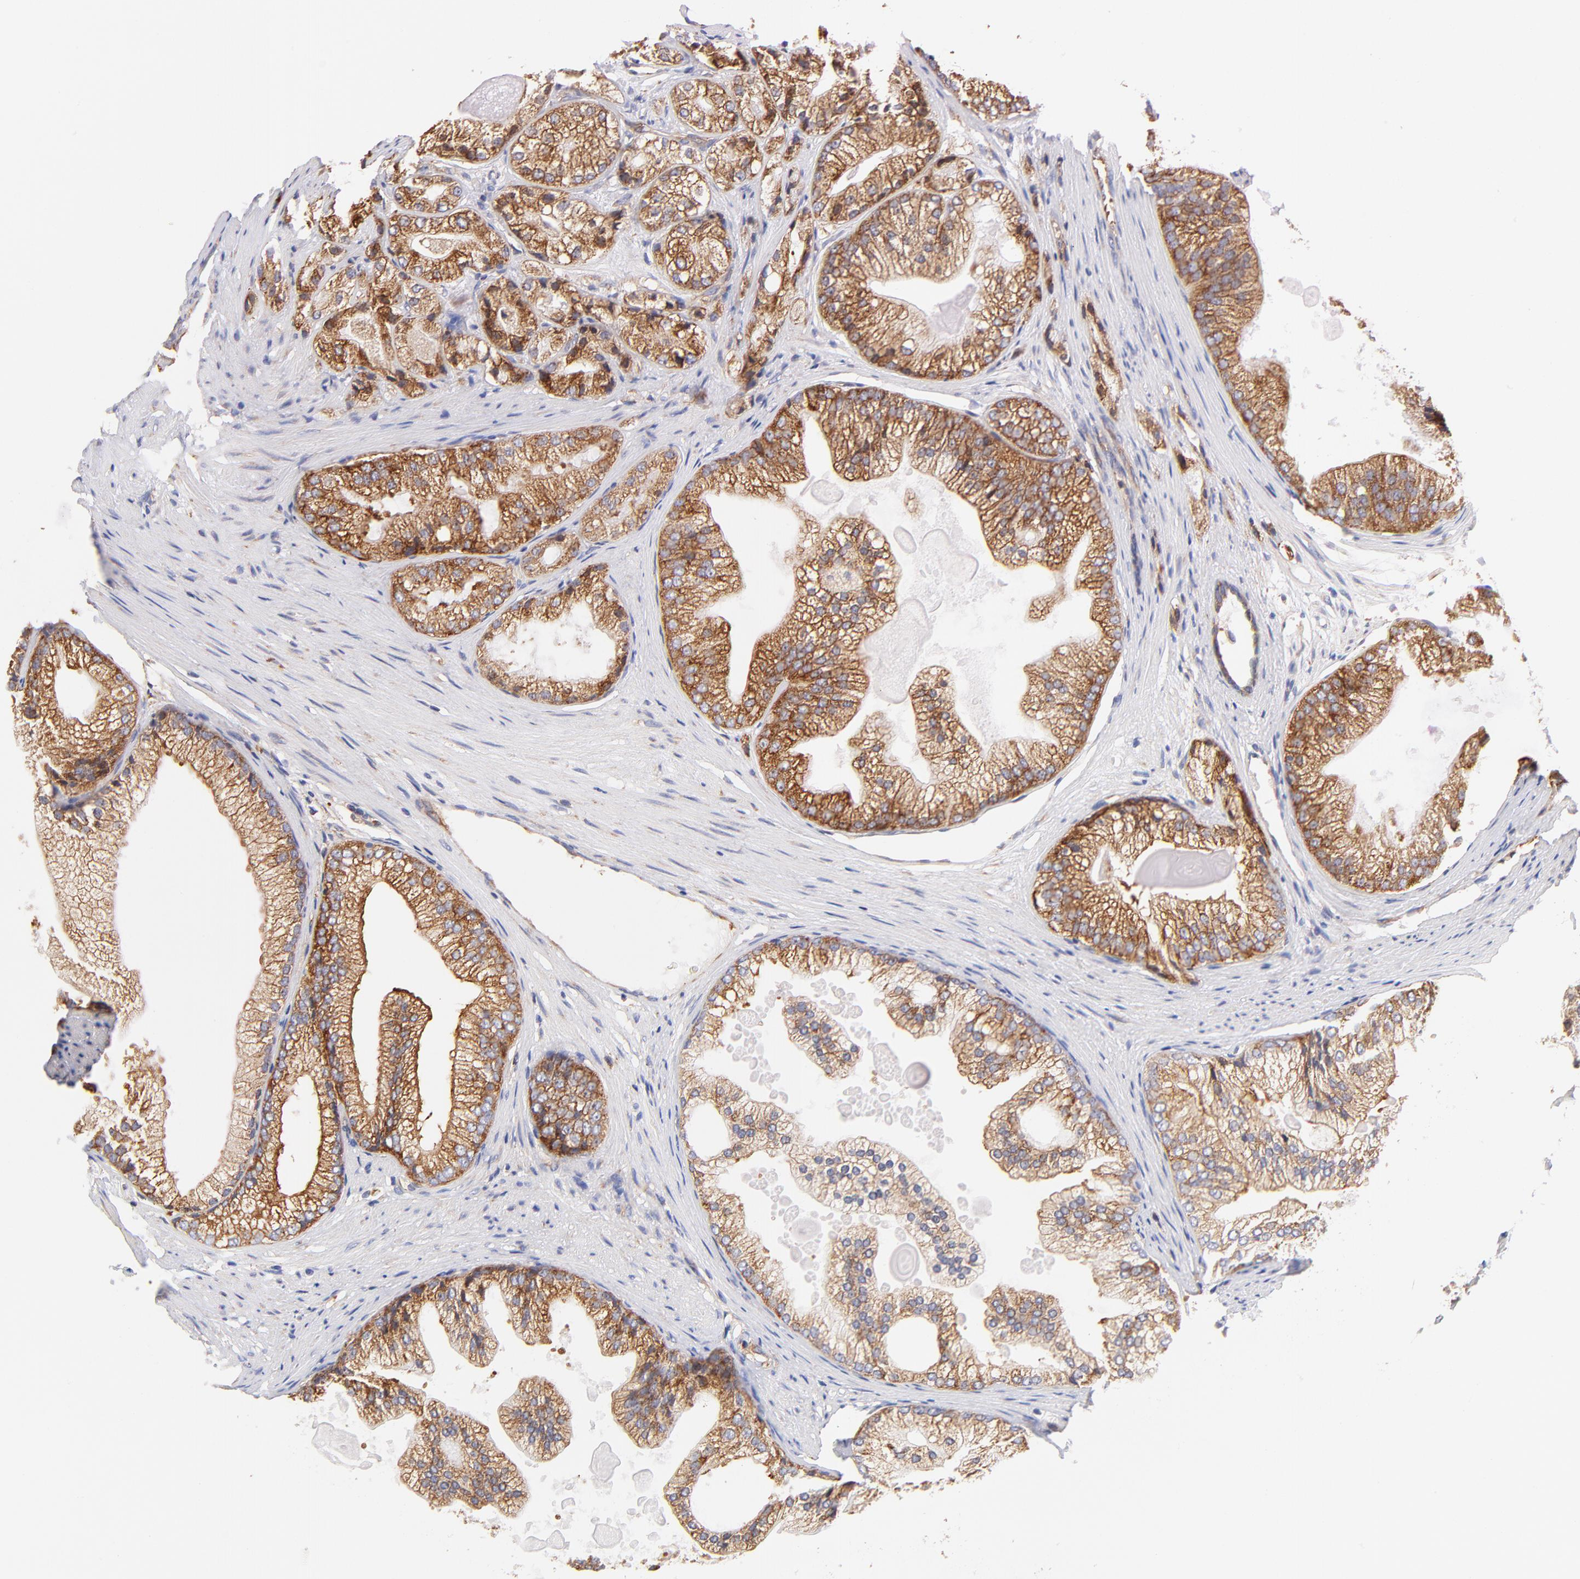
{"staining": {"intensity": "strong", "quantity": ">75%", "location": "cytoplasmic/membranous"}, "tissue": "prostate cancer", "cell_type": "Tumor cells", "image_type": "cancer", "snomed": [{"axis": "morphology", "description": "Adenocarcinoma, Low grade"}, {"axis": "topography", "description": "Prostate"}], "caption": "Prostate cancer stained with a brown dye demonstrates strong cytoplasmic/membranous positive positivity in approximately >75% of tumor cells.", "gene": "RPL27", "patient": {"sex": "male", "age": 69}}